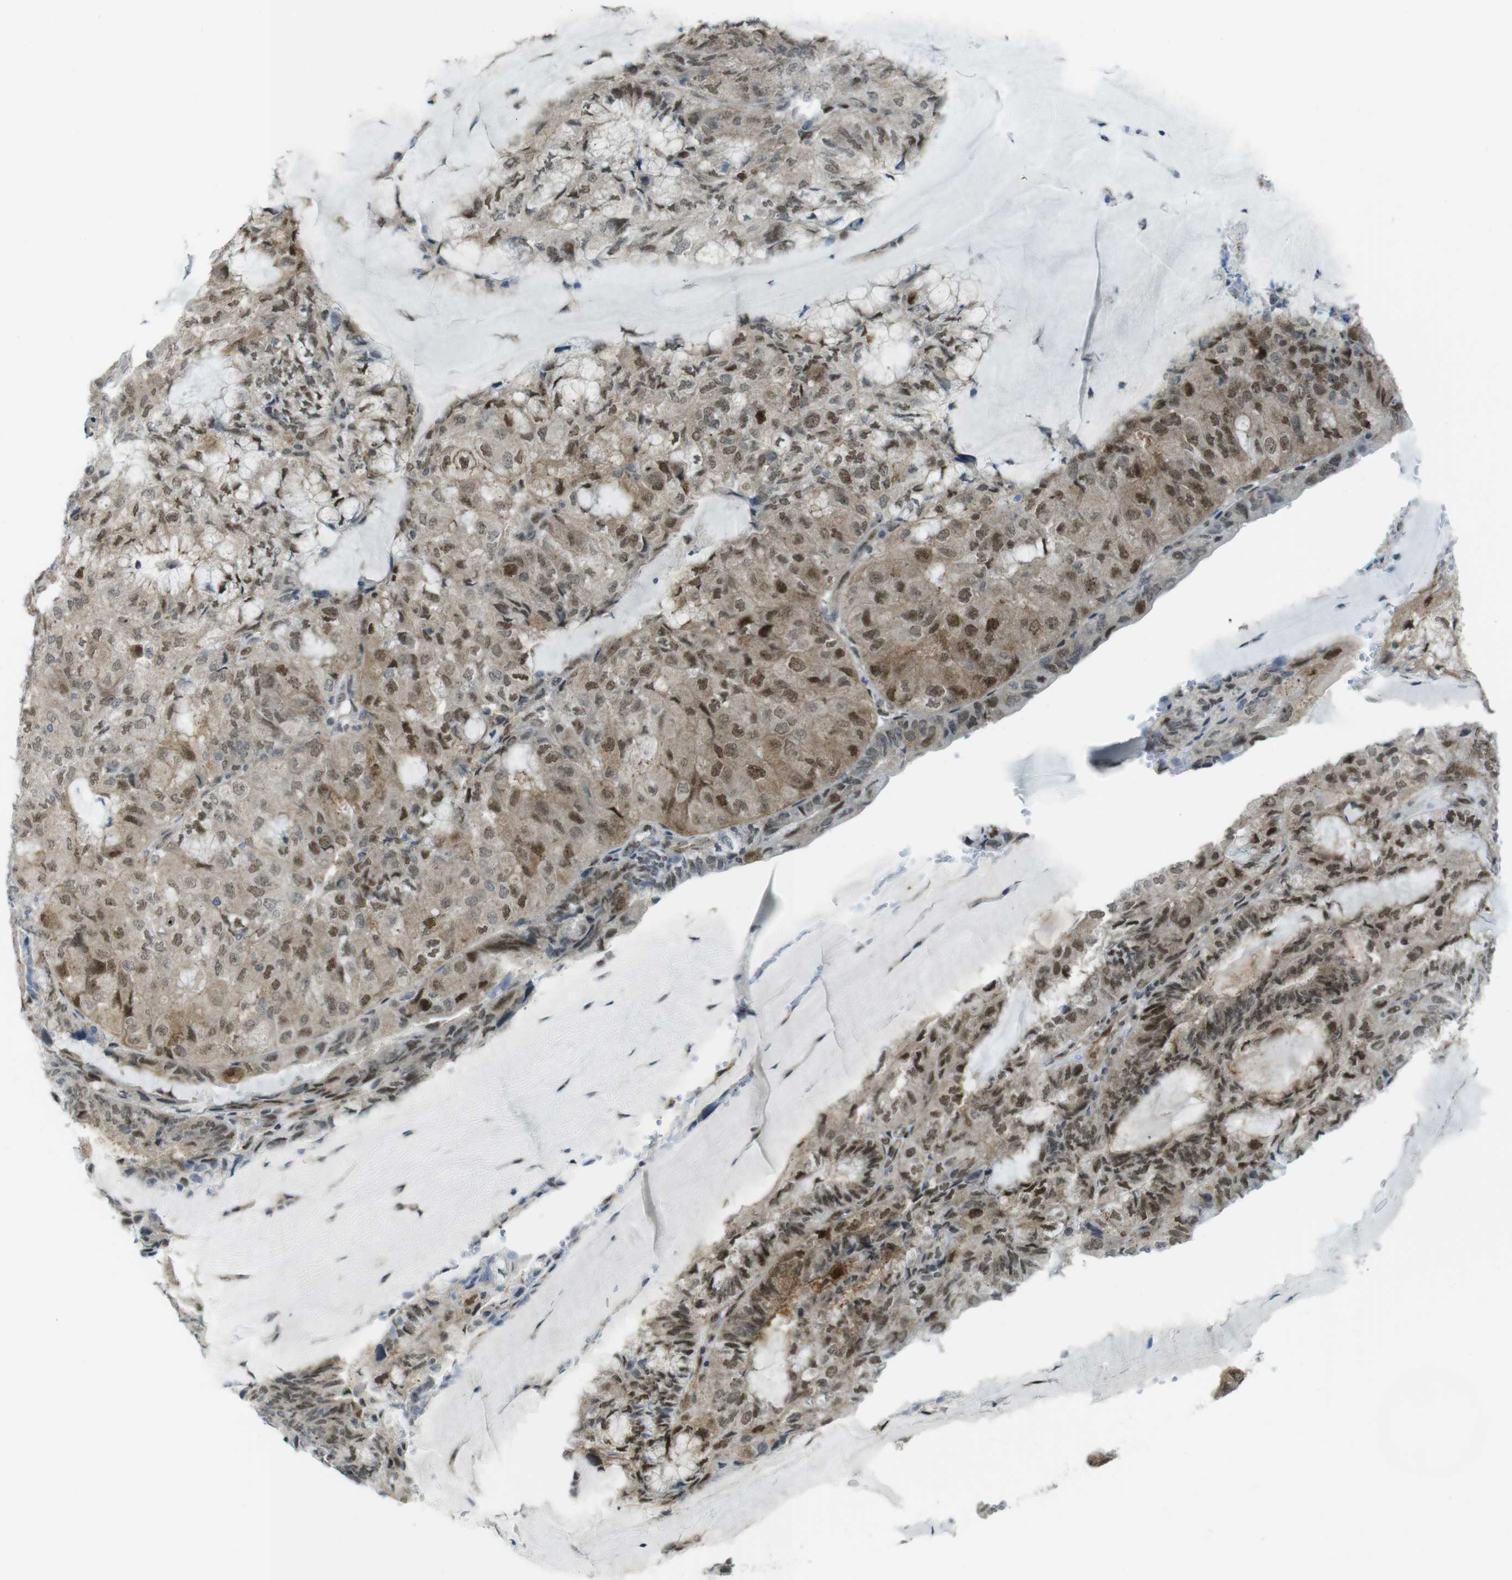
{"staining": {"intensity": "moderate", "quantity": ">75%", "location": "cytoplasmic/membranous,nuclear"}, "tissue": "endometrial cancer", "cell_type": "Tumor cells", "image_type": "cancer", "snomed": [{"axis": "morphology", "description": "Adenocarcinoma, NOS"}, {"axis": "topography", "description": "Endometrium"}], "caption": "Immunohistochemical staining of endometrial adenocarcinoma displays medium levels of moderate cytoplasmic/membranous and nuclear protein staining in approximately >75% of tumor cells.", "gene": "UBB", "patient": {"sex": "female", "age": 81}}